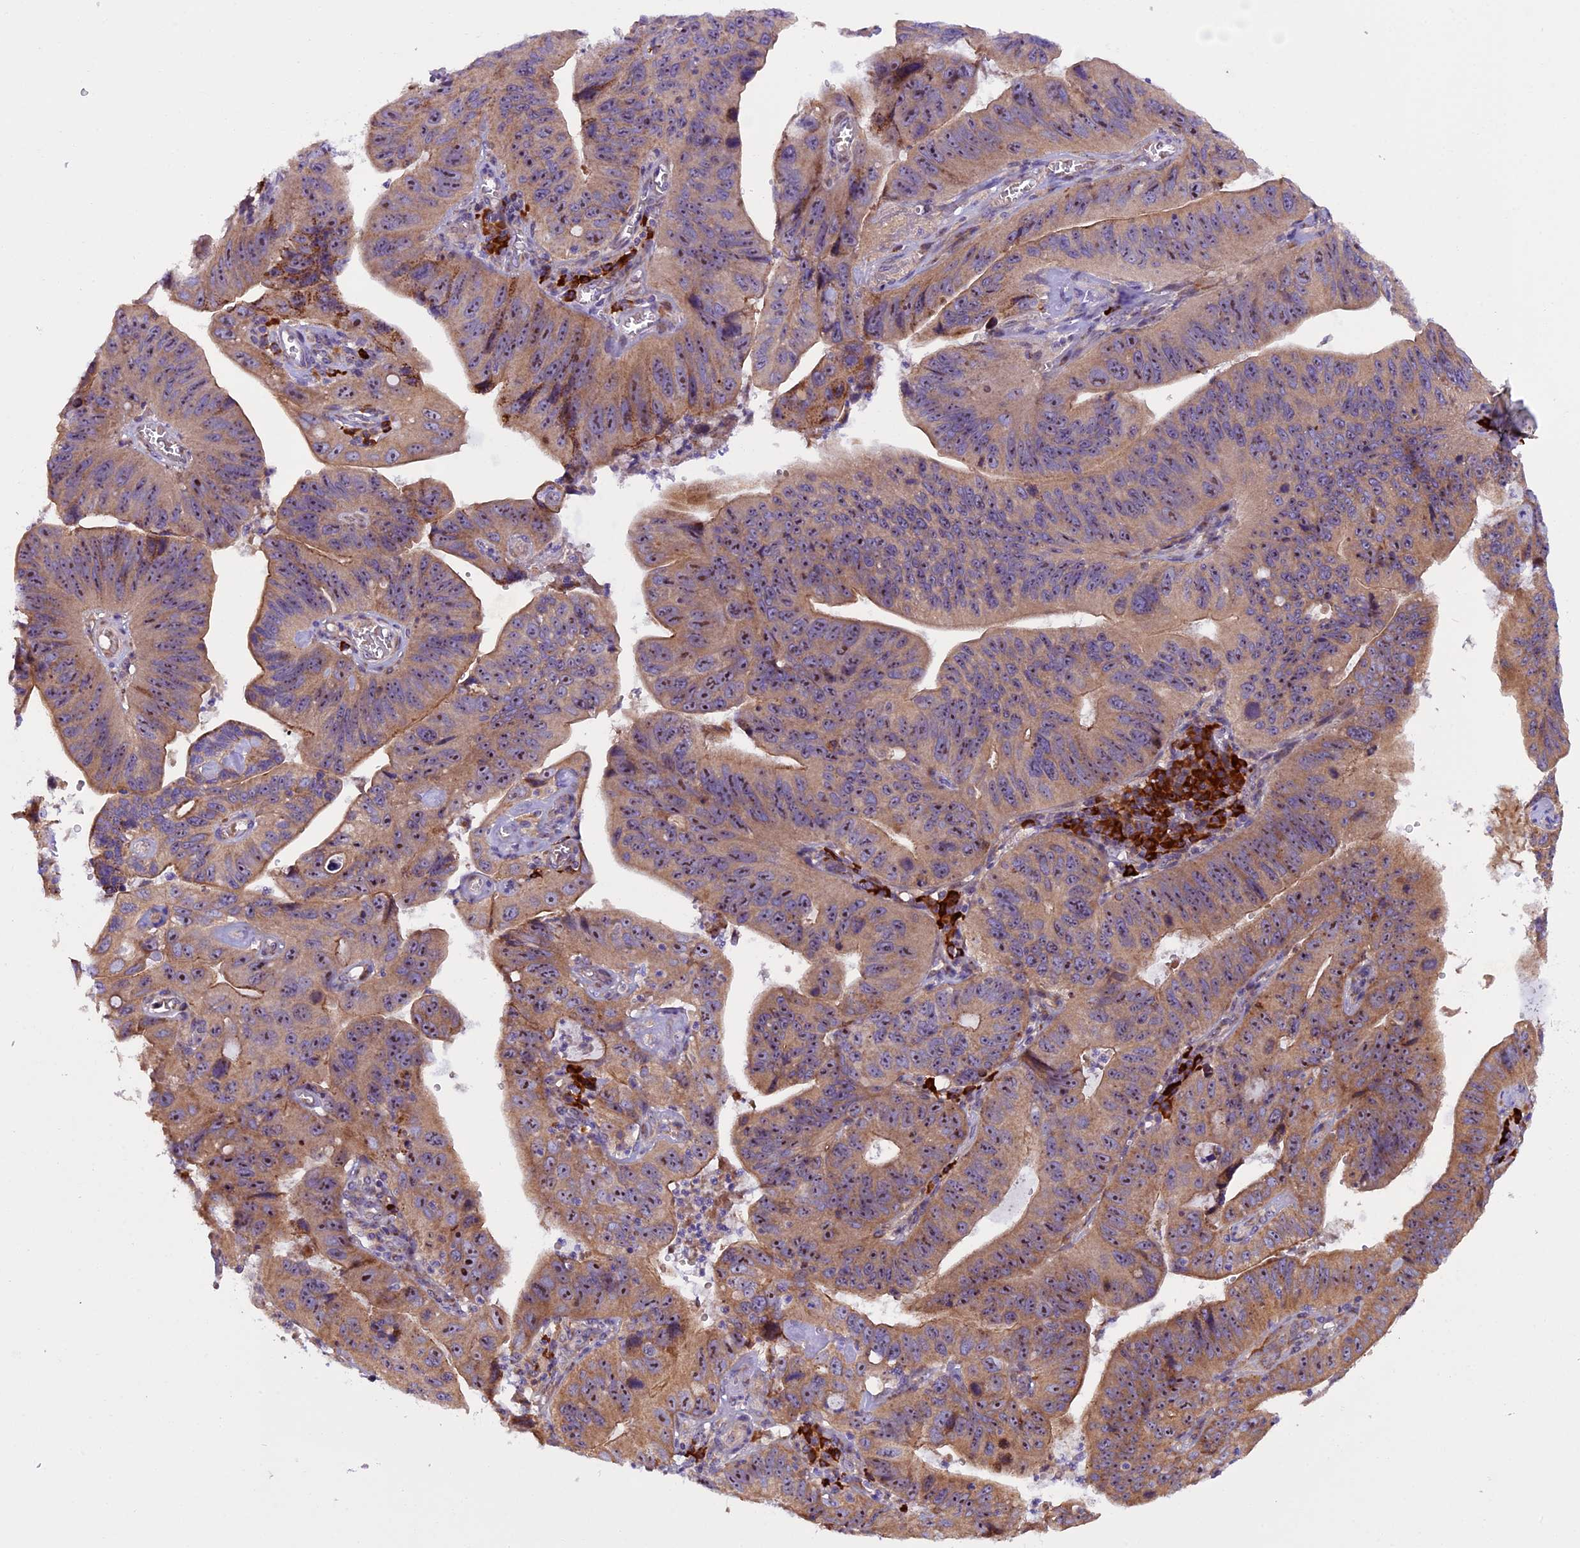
{"staining": {"intensity": "moderate", "quantity": ">75%", "location": "cytoplasmic/membranous,nuclear"}, "tissue": "stomach cancer", "cell_type": "Tumor cells", "image_type": "cancer", "snomed": [{"axis": "morphology", "description": "Adenocarcinoma, NOS"}, {"axis": "topography", "description": "Stomach"}], "caption": "IHC histopathology image of human stomach adenocarcinoma stained for a protein (brown), which reveals medium levels of moderate cytoplasmic/membranous and nuclear staining in about >75% of tumor cells.", "gene": "FRY", "patient": {"sex": "male", "age": 59}}